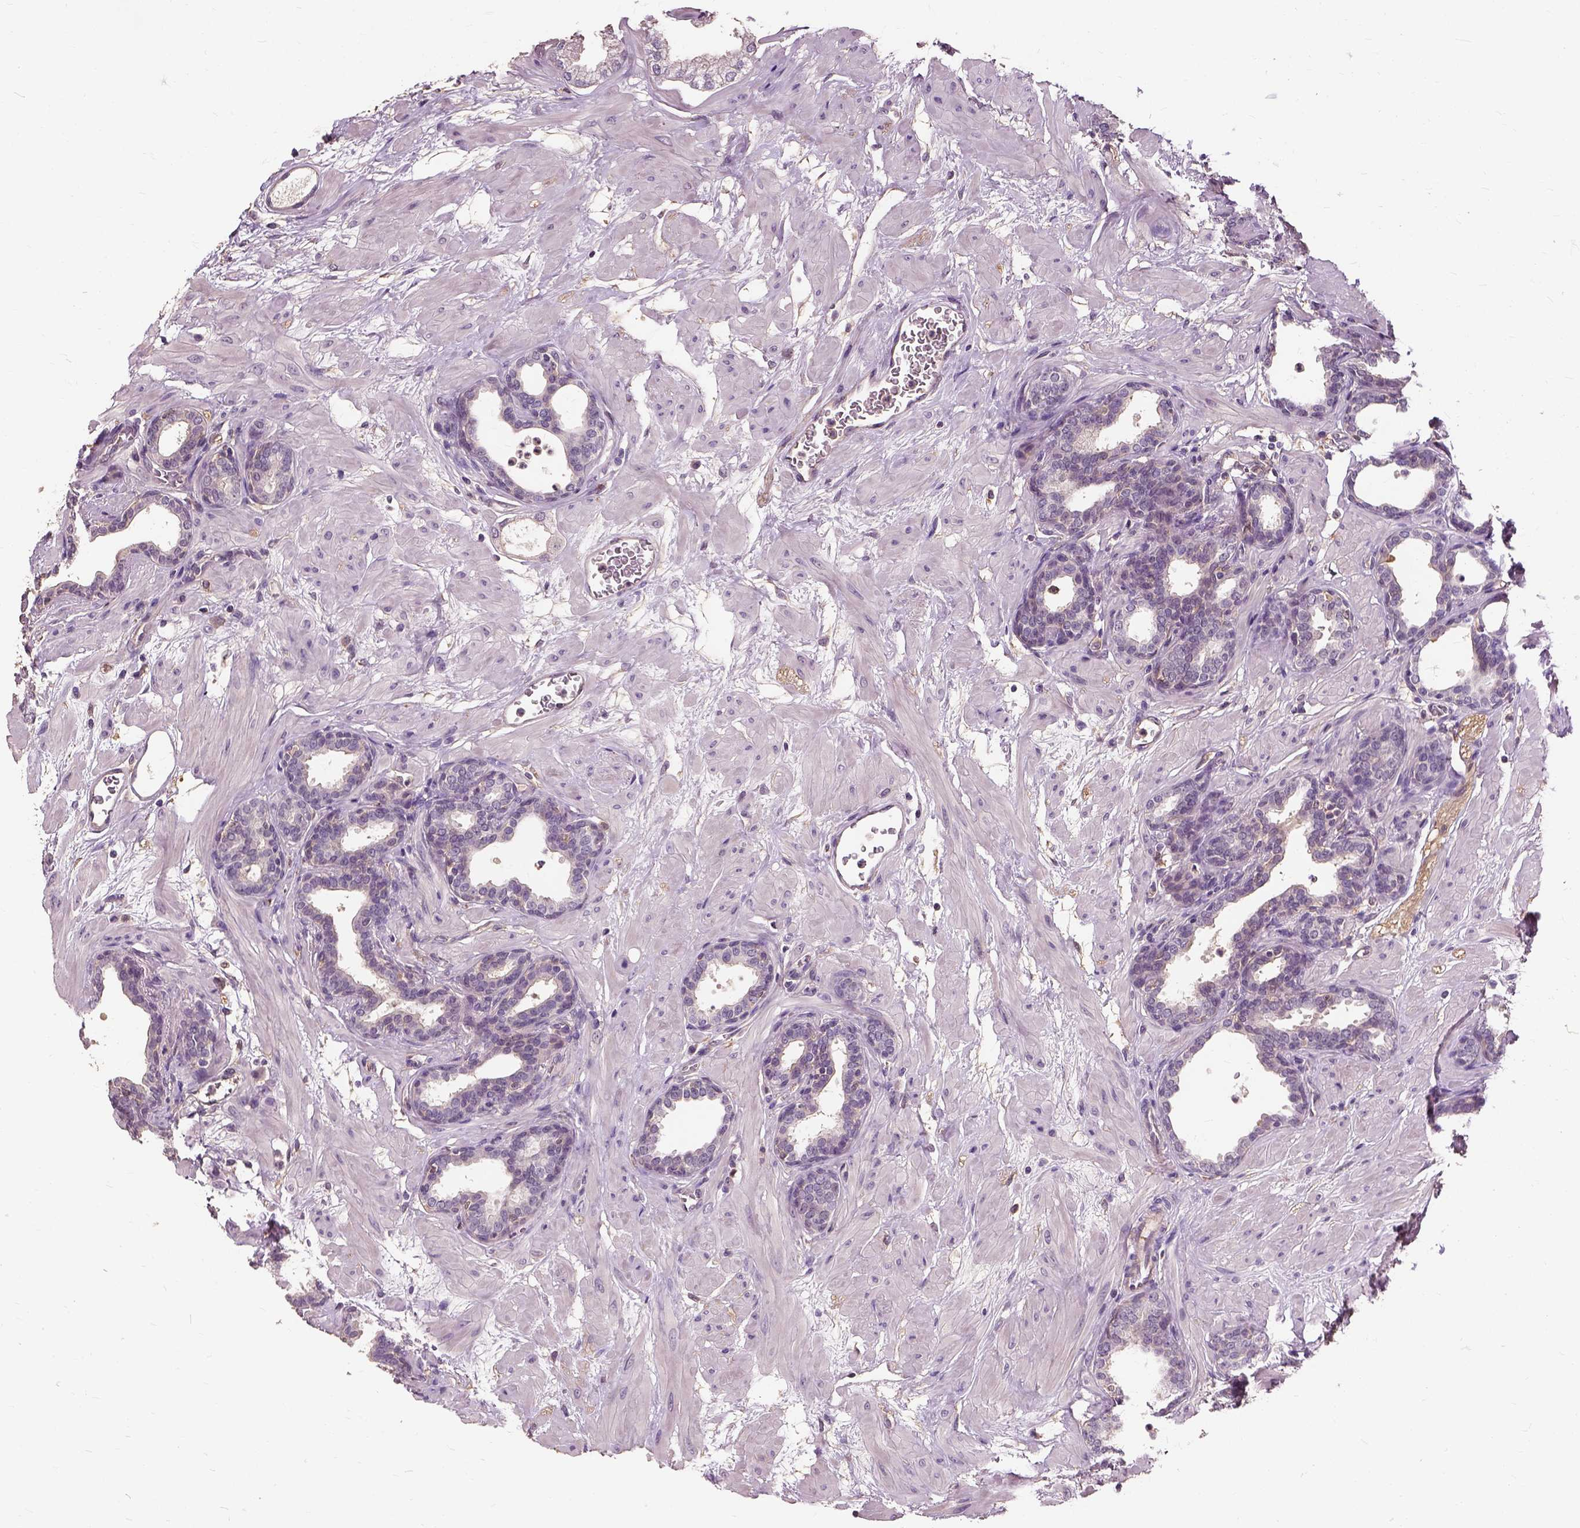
{"staining": {"intensity": "negative", "quantity": "none", "location": "none"}, "tissue": "prostate", "cell_type": "Glandular cells", "image_type": "normal", "snomed": [{"axis": "morphology", "description": "Normal tissue, NOS"}, {"axis": "topography", "description": "Prostate"}], "caption": "High power microscopy photomicrograph of an immunohistochemistry photomicrograph of normal prostate, revealing no significant staining in glandular cells.", "gene": "PEA15", "patient": {"sex": "male", "age": 37}}